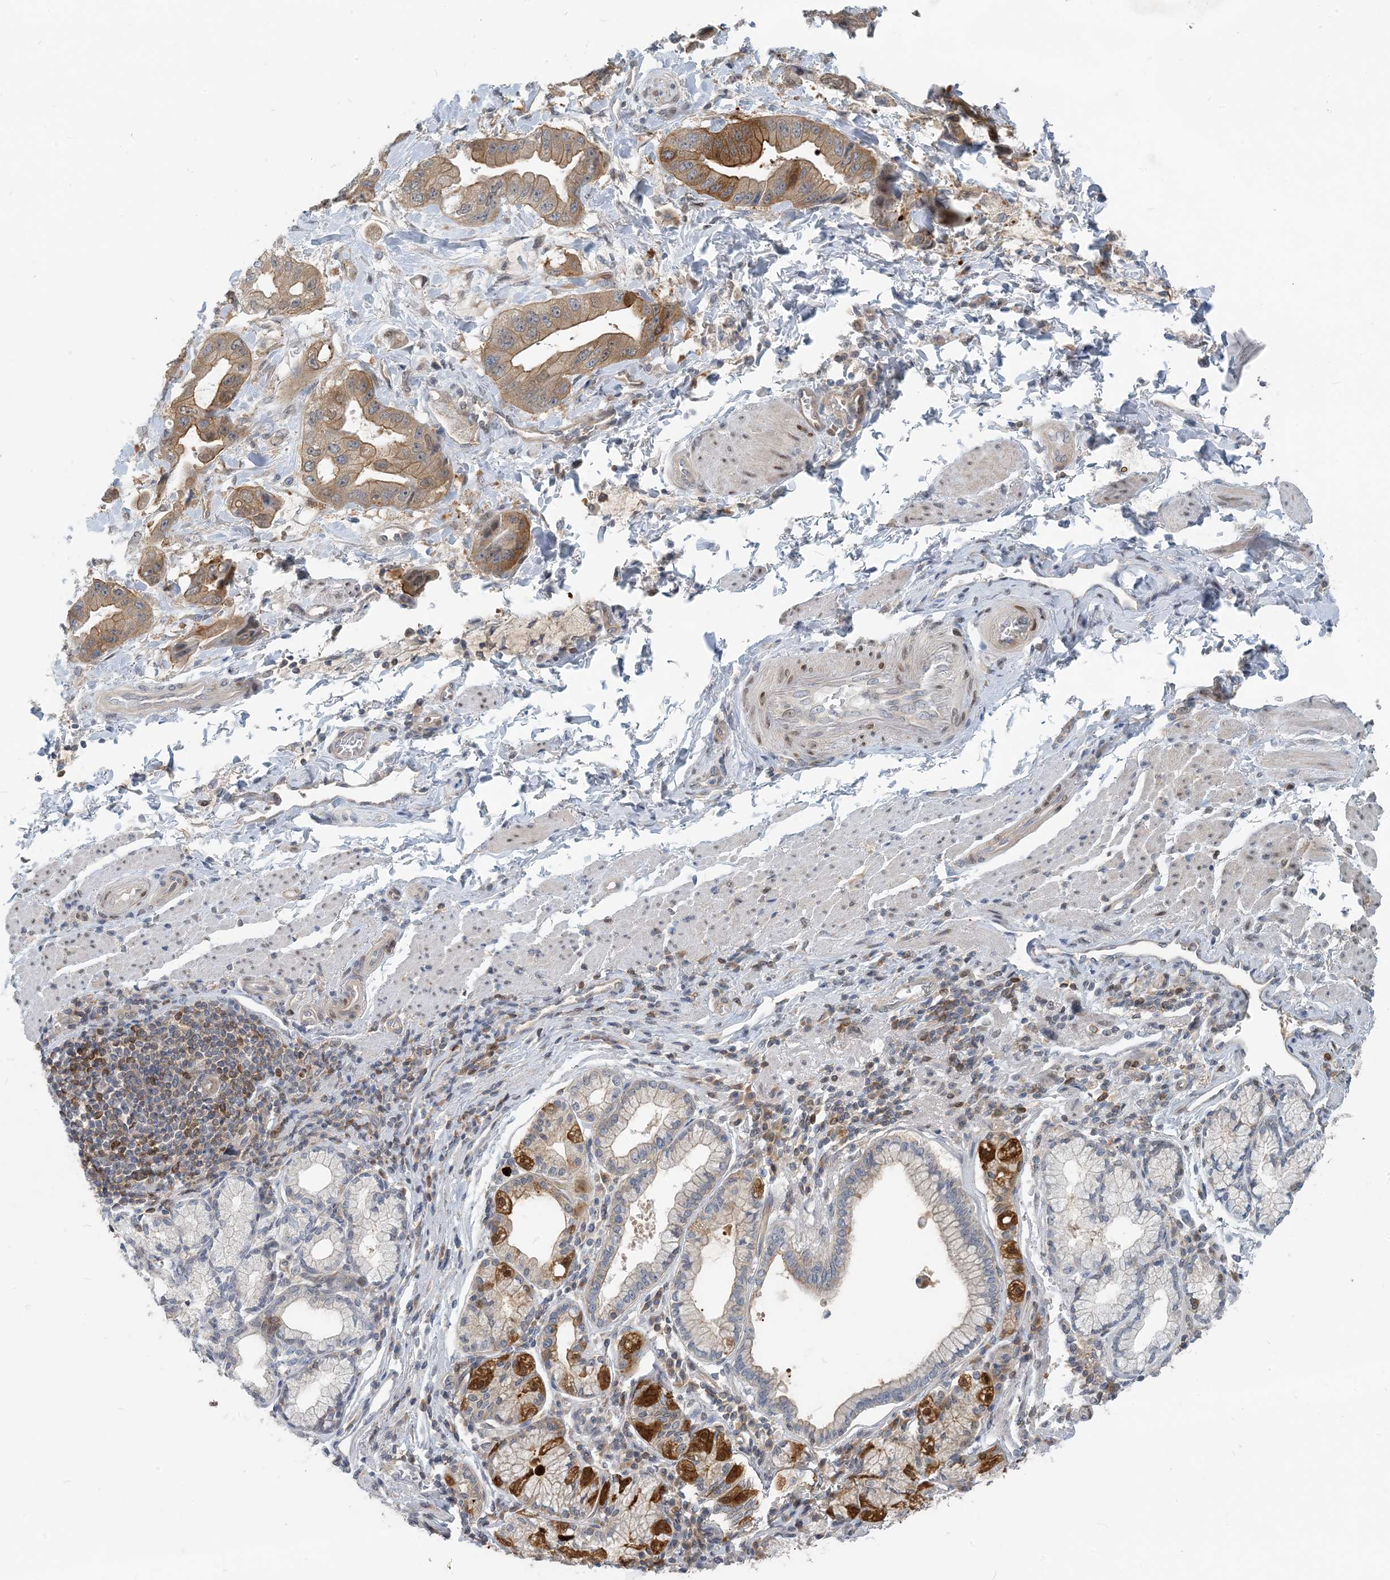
{"staining": {"intensity": "moderate", "quantity": "25%-75%", "location": "cytoplasmic/membranous"}, "tissue": "stomach cancer", "cell_type": "Tumor cells", "image_type": "cancer", "snomed": [{"axis": "morphology", "description": "Adenocarcinoma, NOS"}, {"axis": "topography", "description": "Stomach"}], "caption": "Stomach cancer stained with a brown dye displays moderate cytoplasmic/membranous positive expression in about 25%-75% of tumor cells.", "gene": "ZC3H12A", "patient": {"sex": "male", "age": 62}}